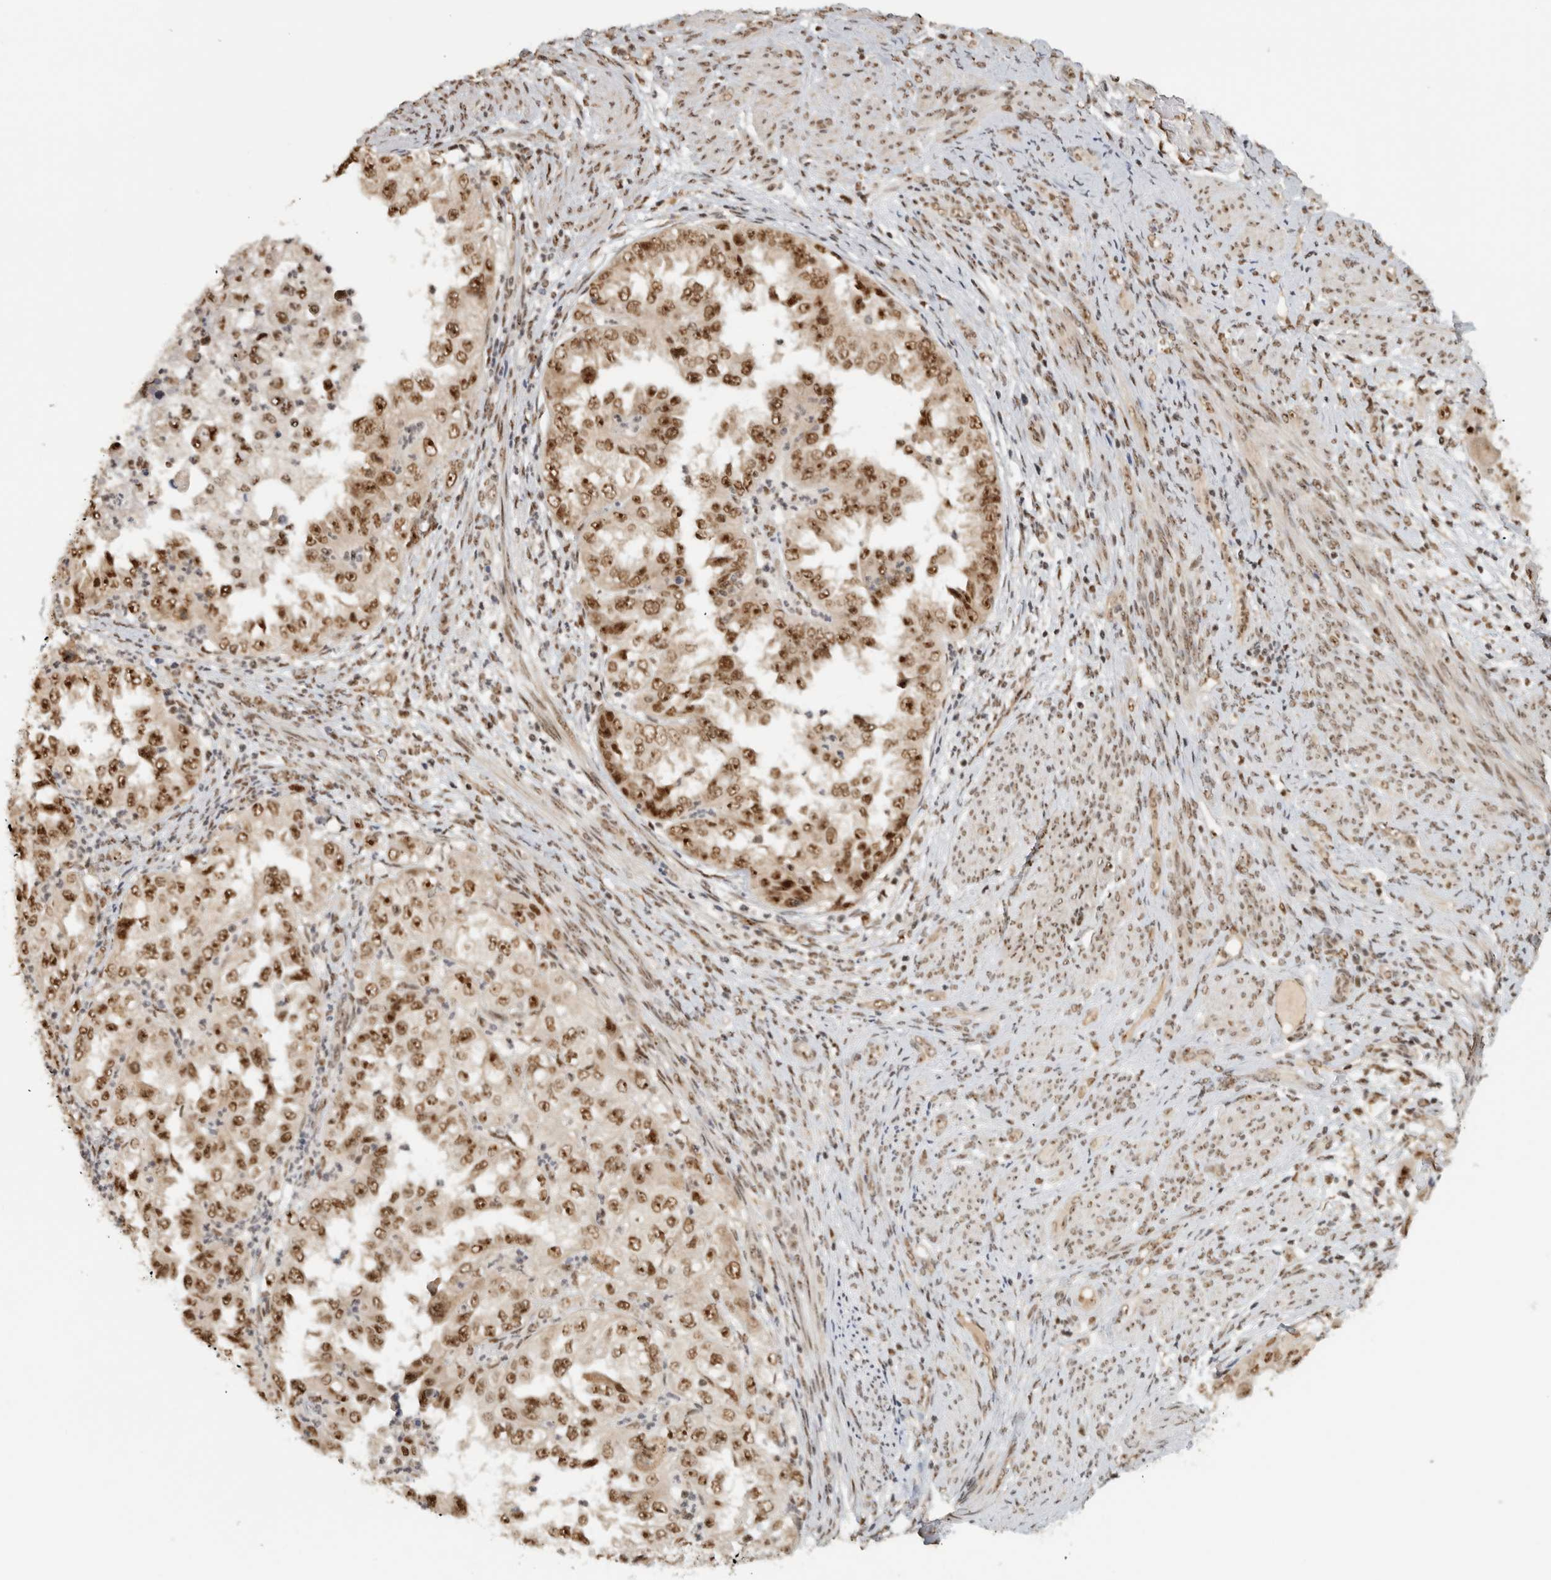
{"staining": {"intensity": "moderate", "quantity": ">75%", "location": "nuclear"}, "tissue": "endometrial cancer", "cell_type": "Tumor cells", "image_type": "cancer", "snomed": [{"axis": "morphology", "description": "Adenocarcinoma, NOS"}, {"axis": "topography", "description": "Endometrium"}], "caption": "Immunohistochemistry micrograph of neoplastic tissue: human endometrial adenocarcinoma stained using immunohistochemistry (IHC) demonstrates medium levels of moderate protein expression localized specifically in the nuclear of tumor cells, appearing as a nuclear brown color.", "gene": "EBNA1BP2", "patient": {"sex": "female", "age": 85}}